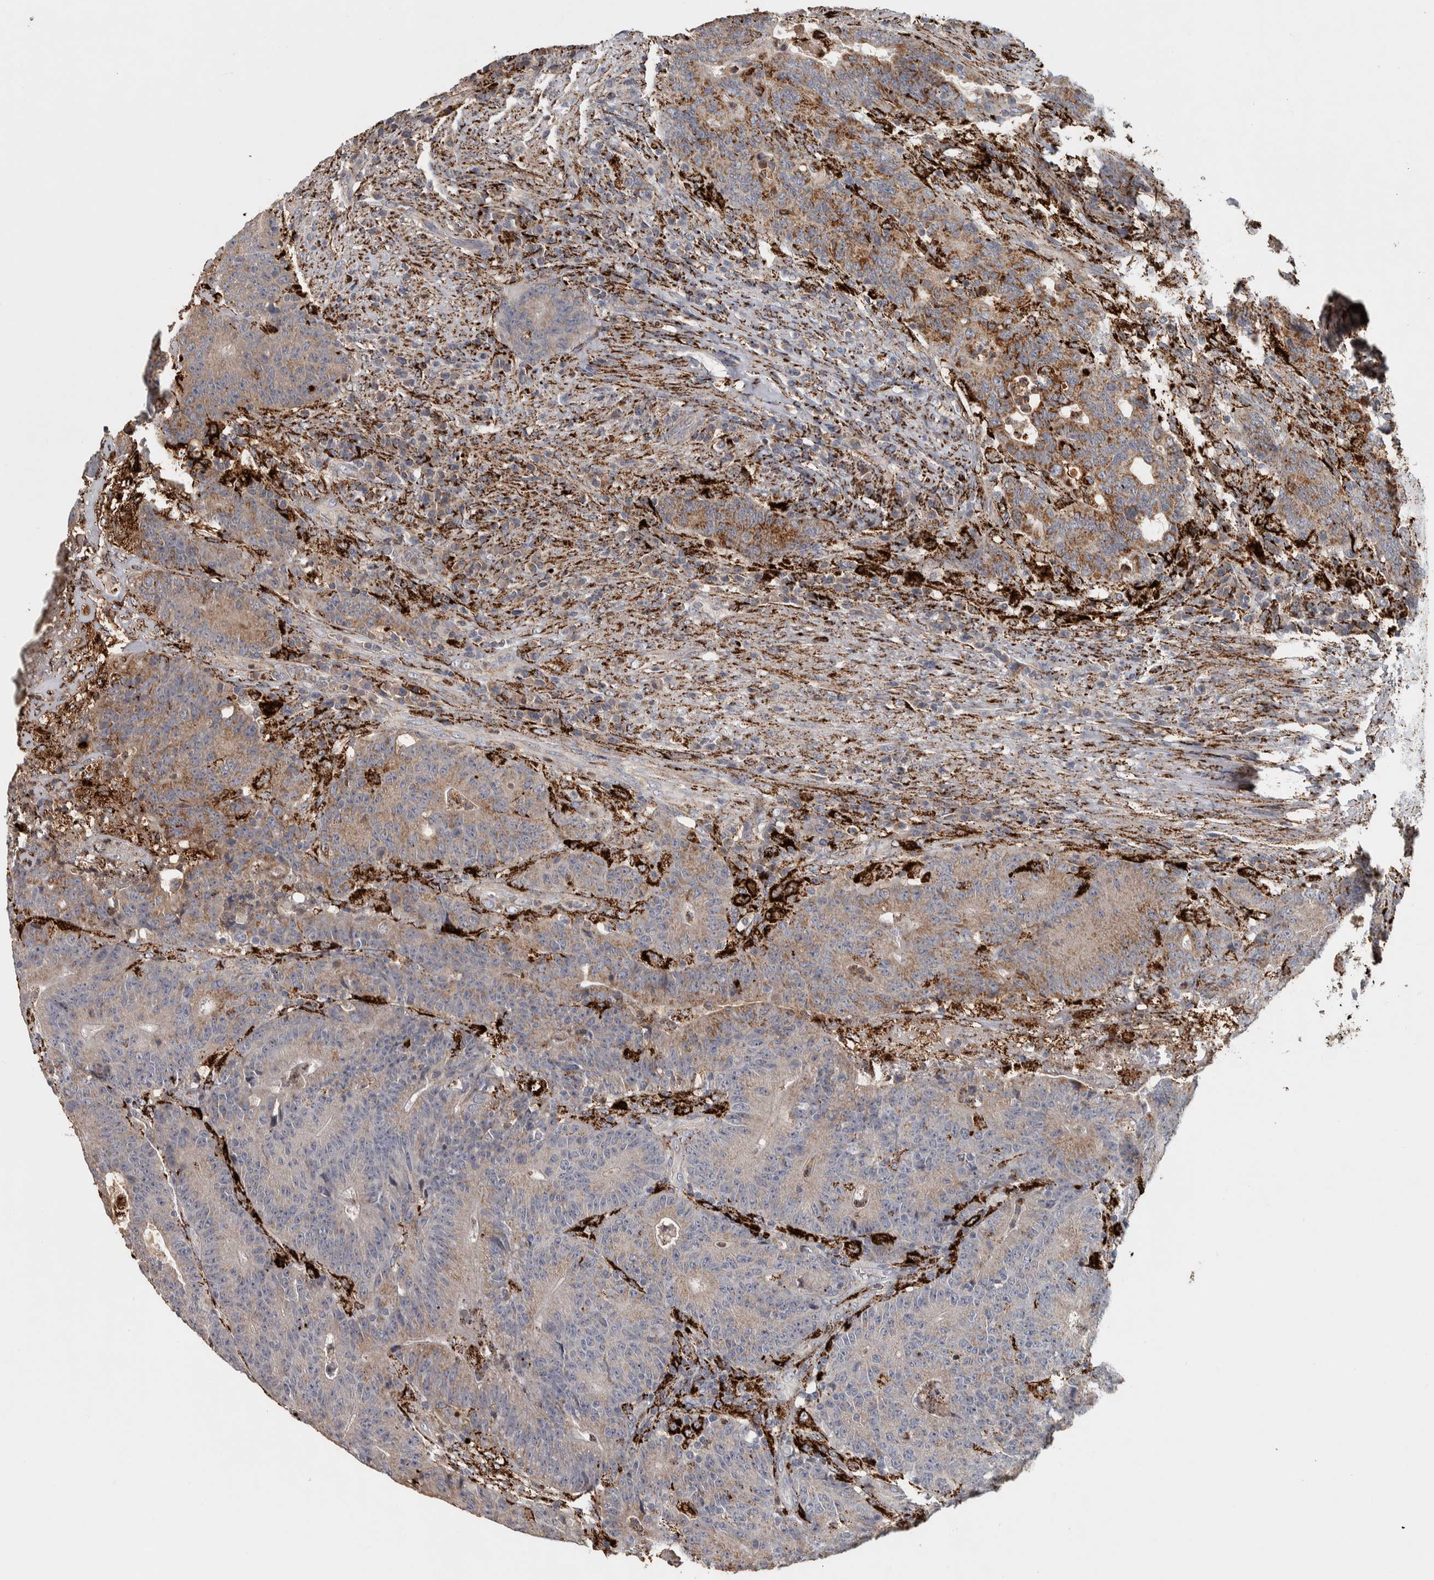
{"staining": {"intensity": "weak", "quantity": "25%-75%", "location": "cytoplasmic/membranous"}, "tissue": "colorectal cancer", "cell_type": "Tumor cells", "image_type": "cancer", "snomed": [{"axis": "morphology", "description": "Normal tissue, NOS"}, {"axis": "morphology", "description": "Adenocarcinoma, NOS"}, {"axis": "topography", "description": "Colon"}], "caption": "Immunohistochemical staining of colorectal cancer reveals low levels of weak cytoplasmic/membranous positivity in approximately 25%-75% of tumor cells. The protein is stained brown, and the nuclei are stained in blue (DAB IHC with brightfield microscopy, high magnification).", "gene": "FAM78A", "patient": {"sex": "female", "age": 75}}